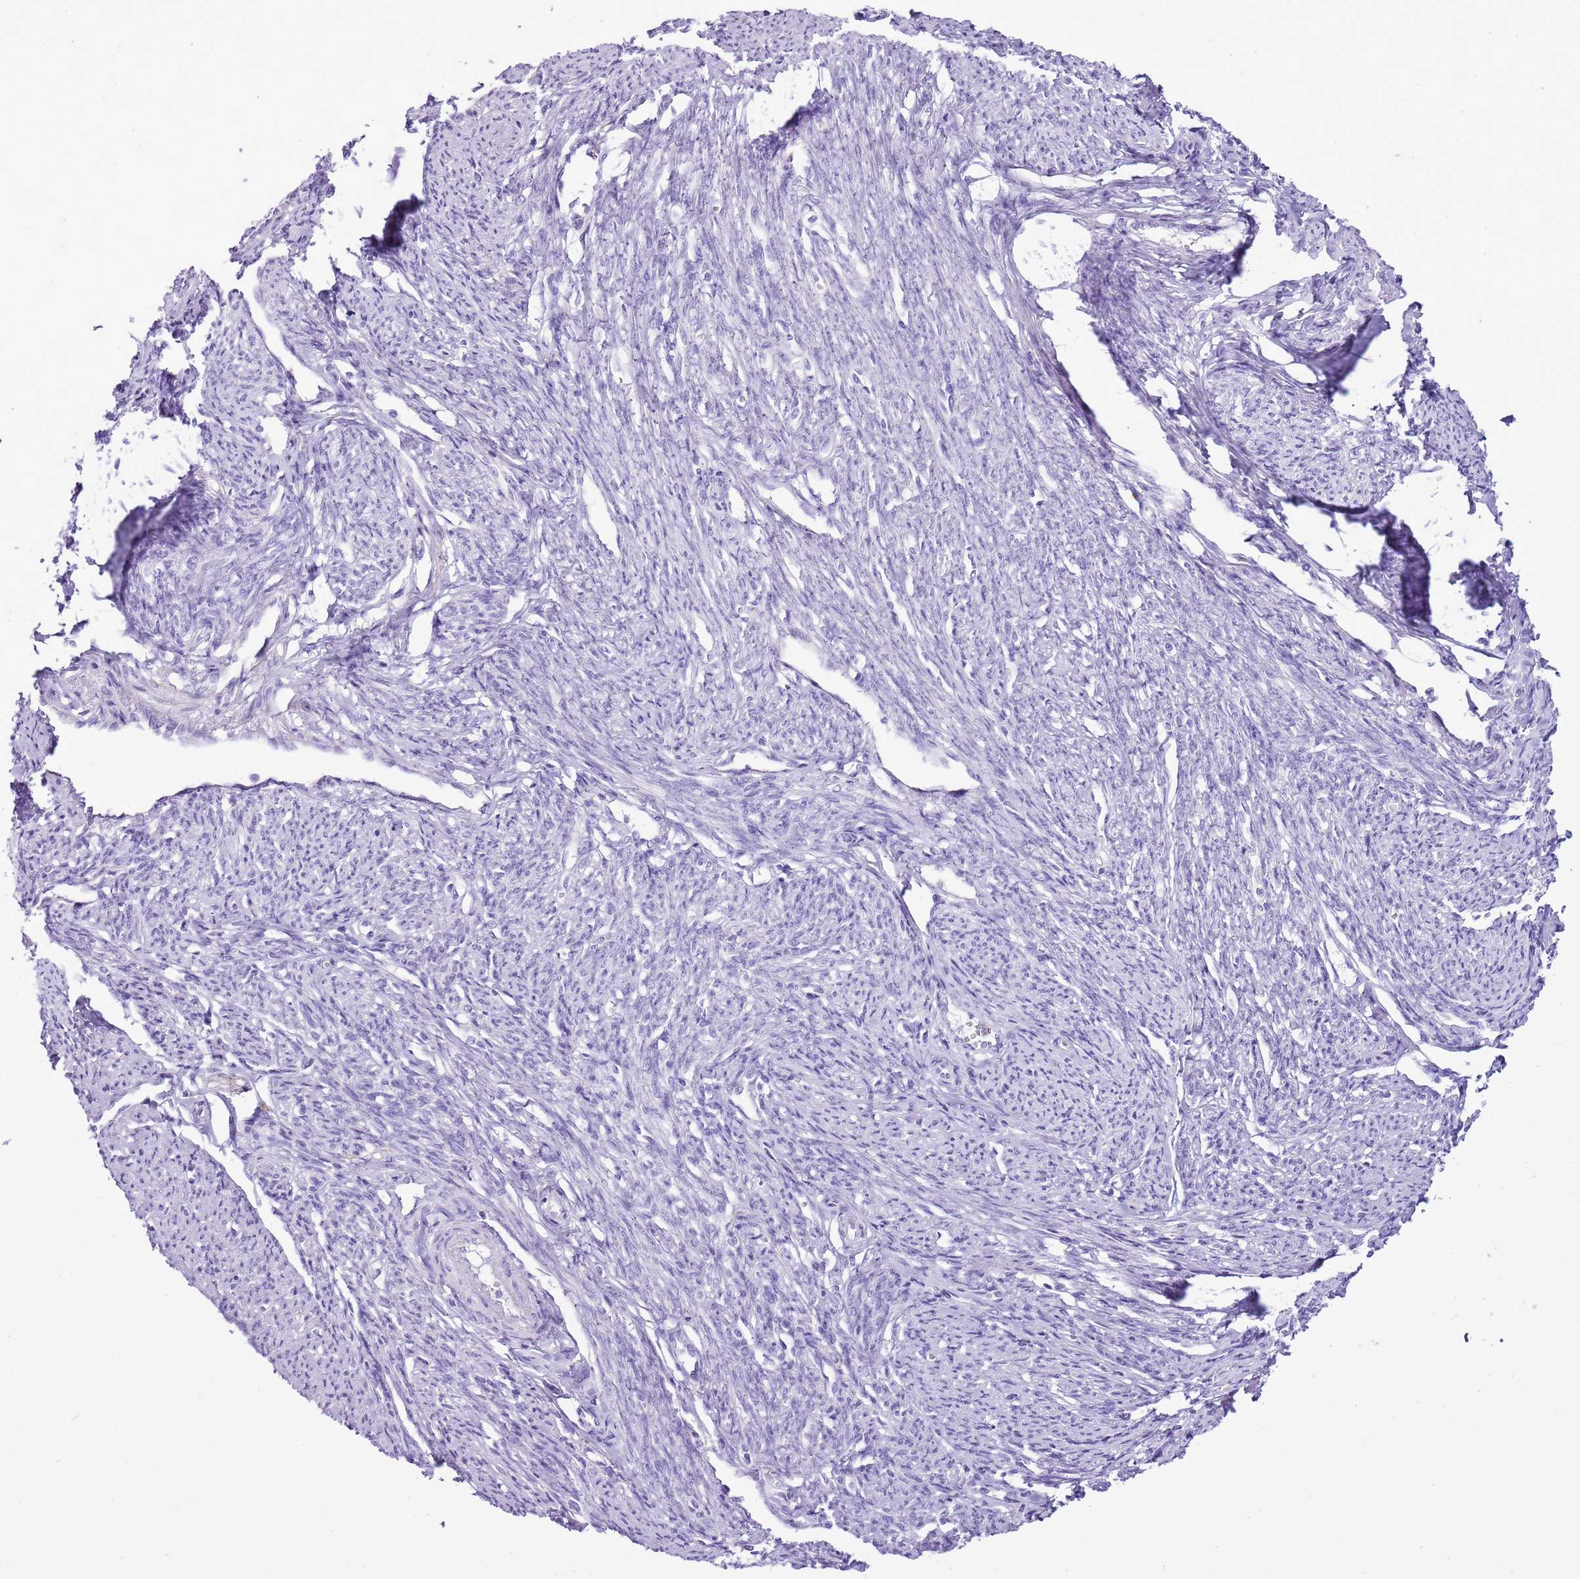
{"staining": {"intensity": "negative", "quantity": "none", "location": "none"}, "tissue": "smooth muscle", "cell_type": "Smooth muscle cells", "image_type": "normal", "snomed": [{"axis": "morphology", "description": "Normal tissue, NOS"}, {"axis": "topography", "description": "Smooth muscle"}, {"axis": "topography", "description": "Uterus"}], "caption": "Image shows no protein expression in smooth muscle cells of normal smooth muscle. (Brightfield microscopy of DAB immunohistochemistry at high magnification).", "gene": "AAR2", "patient": {"sex": "female", "age": 59}}